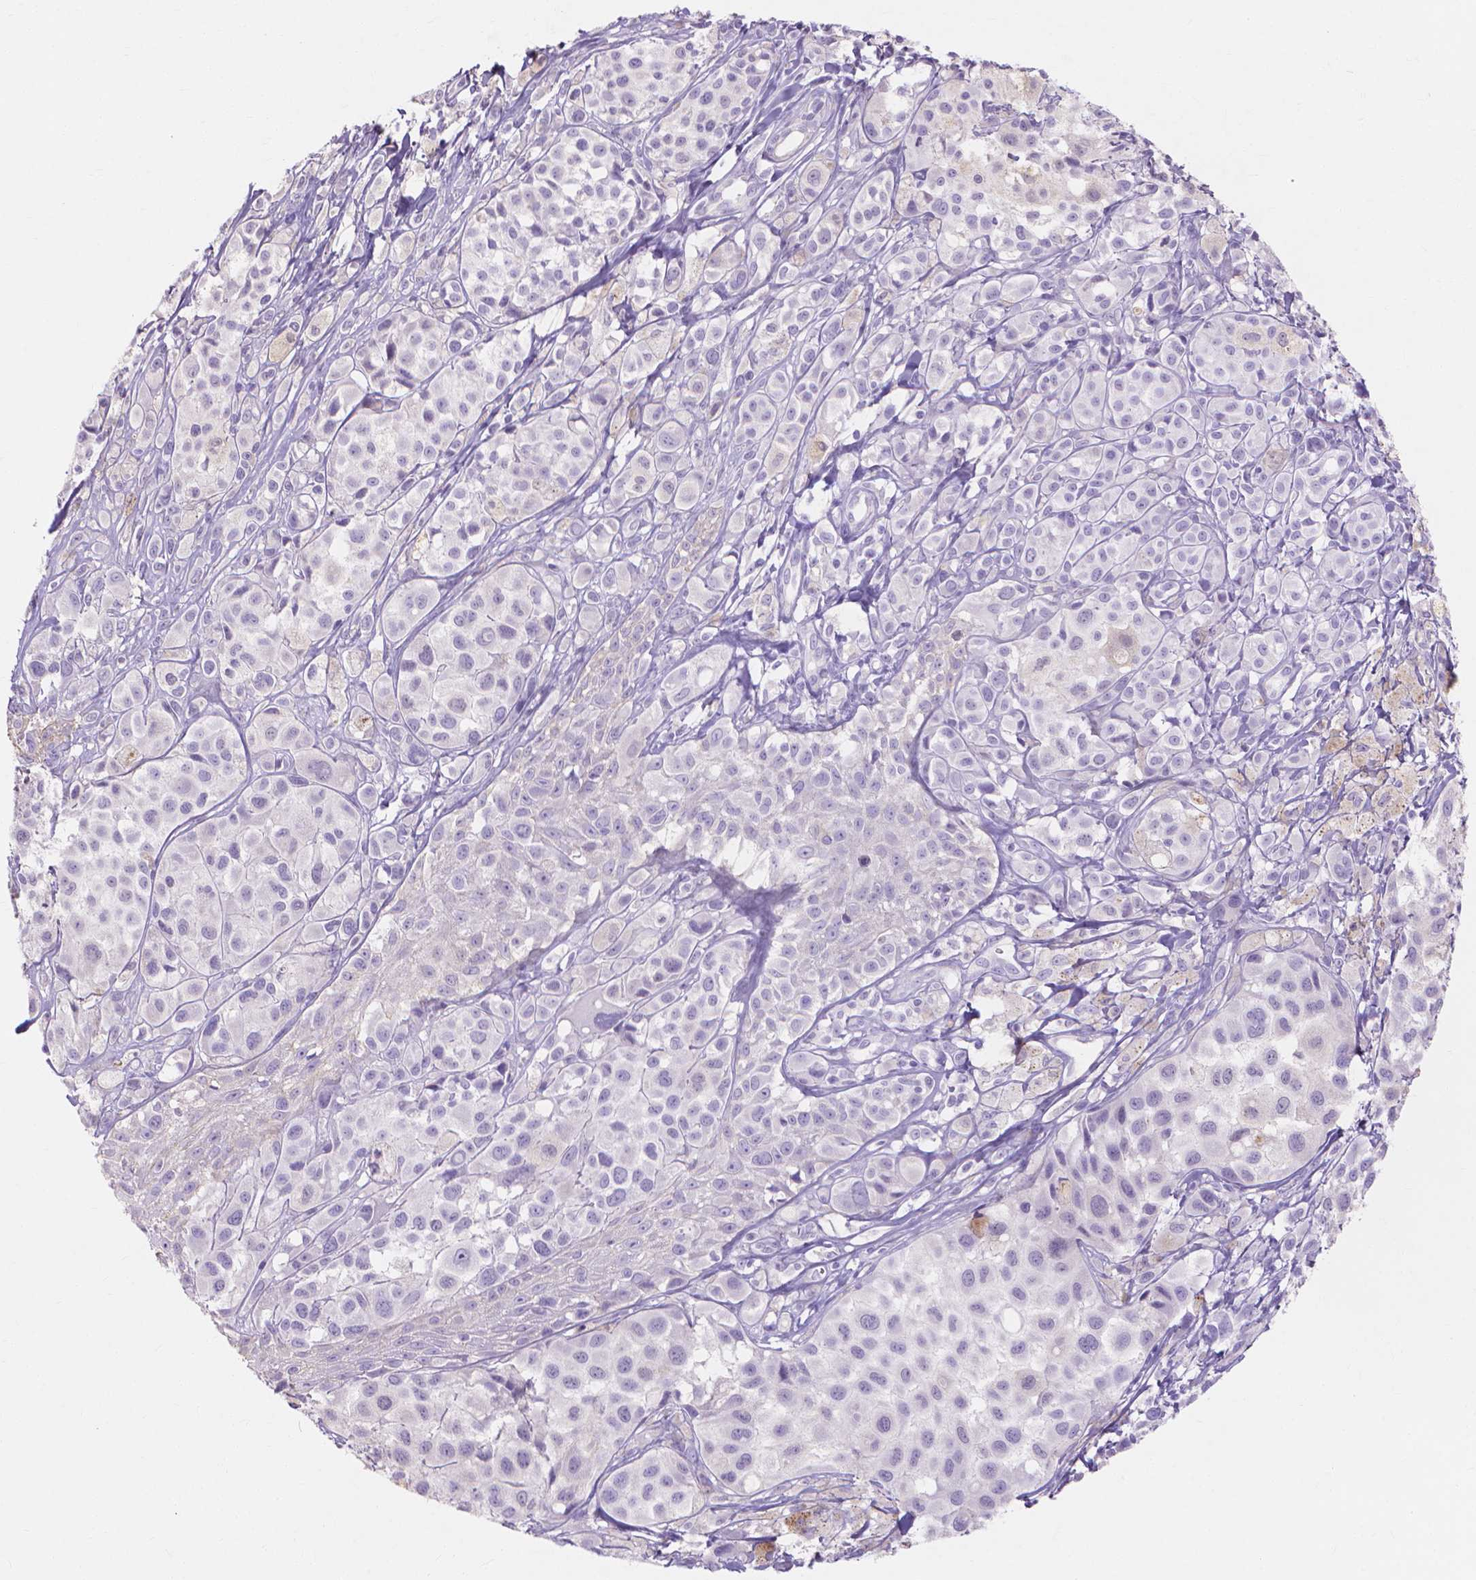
{"staining": {"intensity": "negative", "quantity": "none", "location": "none"}, "tissue": "melanoma", "cell_type": "Tumor cells", "image_type": "cancer", "snomed": [{"axis": "morphology", "description": "Malignant melanoma, NOS"}, {"axis": "topography", "description": "Skin"}], "caption": "Photomicrograph shows no significant protein expression in tumor cells of malignant melanoma.", "gene": "MBLAC1", "patient": {"sex": "male", "age": 77}}